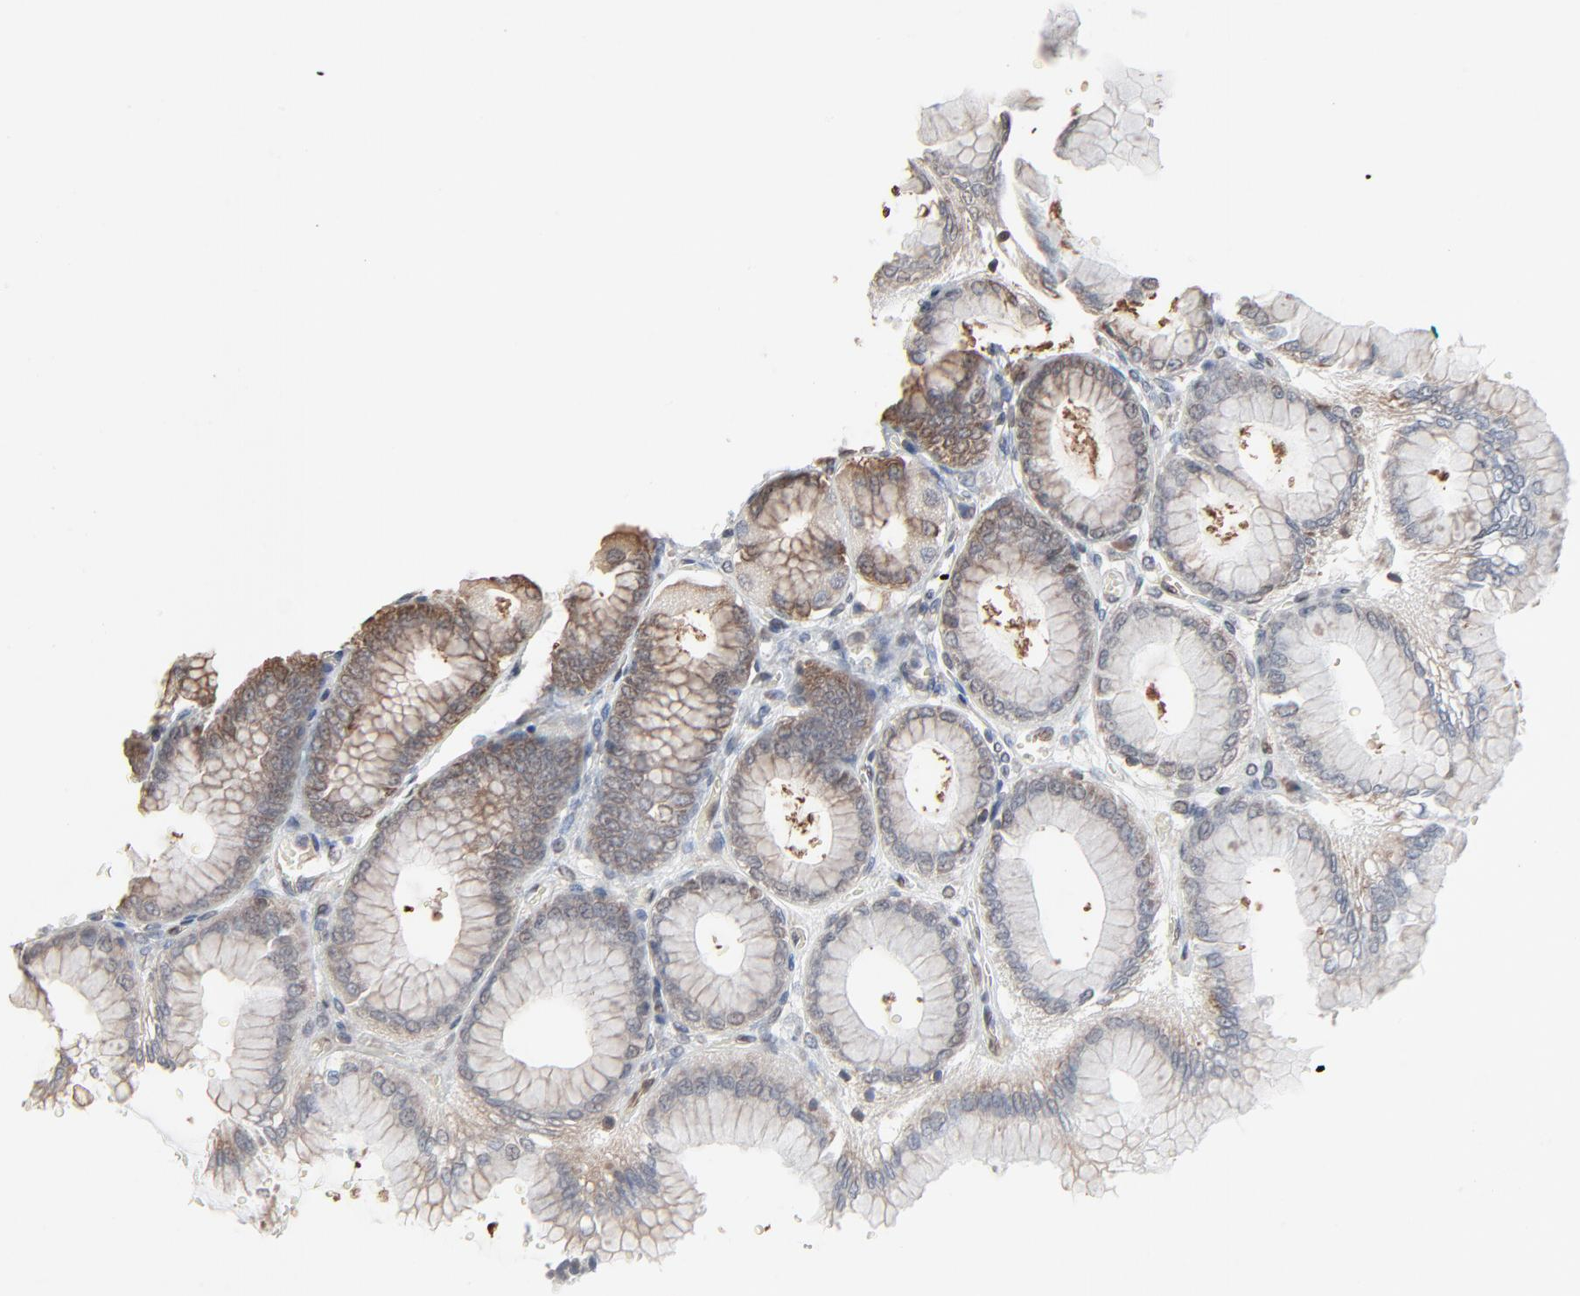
{"staining": {"intensity": "moderate", "quantity": ">75%", "location": "cytoplasmic/membranous"}, "tissue": "stomach", "cell_type": "Glandular cells", "image_type": "normal", "snomed": [{"axis": "morphology", "description": "Normal tissue, NOS"}, {"axis": "topography", "description": "Stomach, upper"}], "caption": "Moderate cytoplasmic/membranous protein expression is seen in approximately >75% of glandular cells in stomach. (Brightfield microscopy of DAB IHC at high magnification).", "gene": "CCT5", "patient": {"sex": "female", "age": 56}}